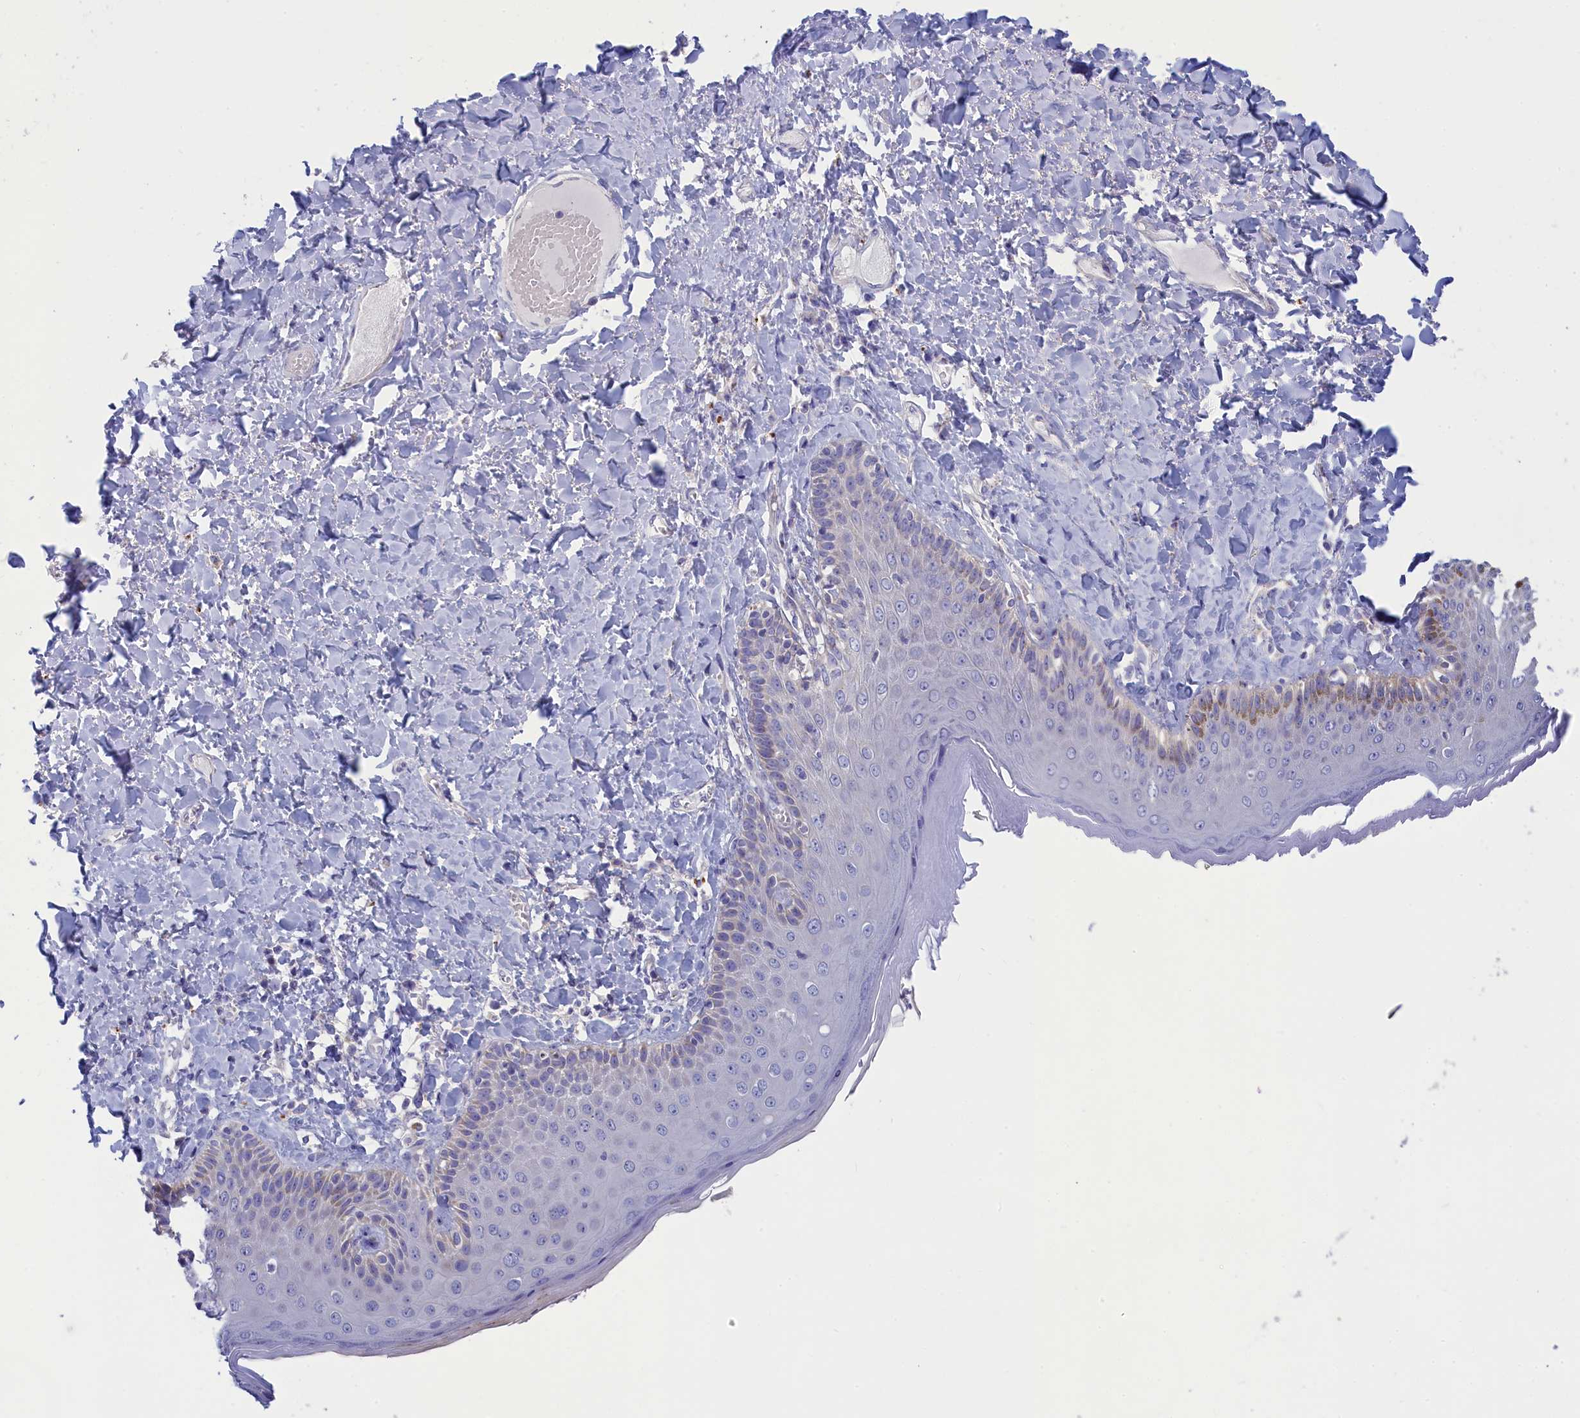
{"staining": {"intensity": "moderate", "quantity": "<25%", "location": "cytoplasmic/membranous"}, "tissue": "skin", "cell_type": "Epidermal cells", "image_type": "normal", "snomed": [{"axis": "morphology", "description": "Normal tissue, NOS"}, {"axis": "topography", "description": "Anal"}], "caption": "The micrograph demonstrates immunohistochemical staining of normal skin. There is moderate cytoplasmic/membranous staining is present in approximately <25% of epidermal cells. Using DAB (brown) and hematoxylin (blue) stains, captured at high magnification using brightfield microscopy.", "gene": "WDR6", "patient": {"sex": "male", "age": 69}}